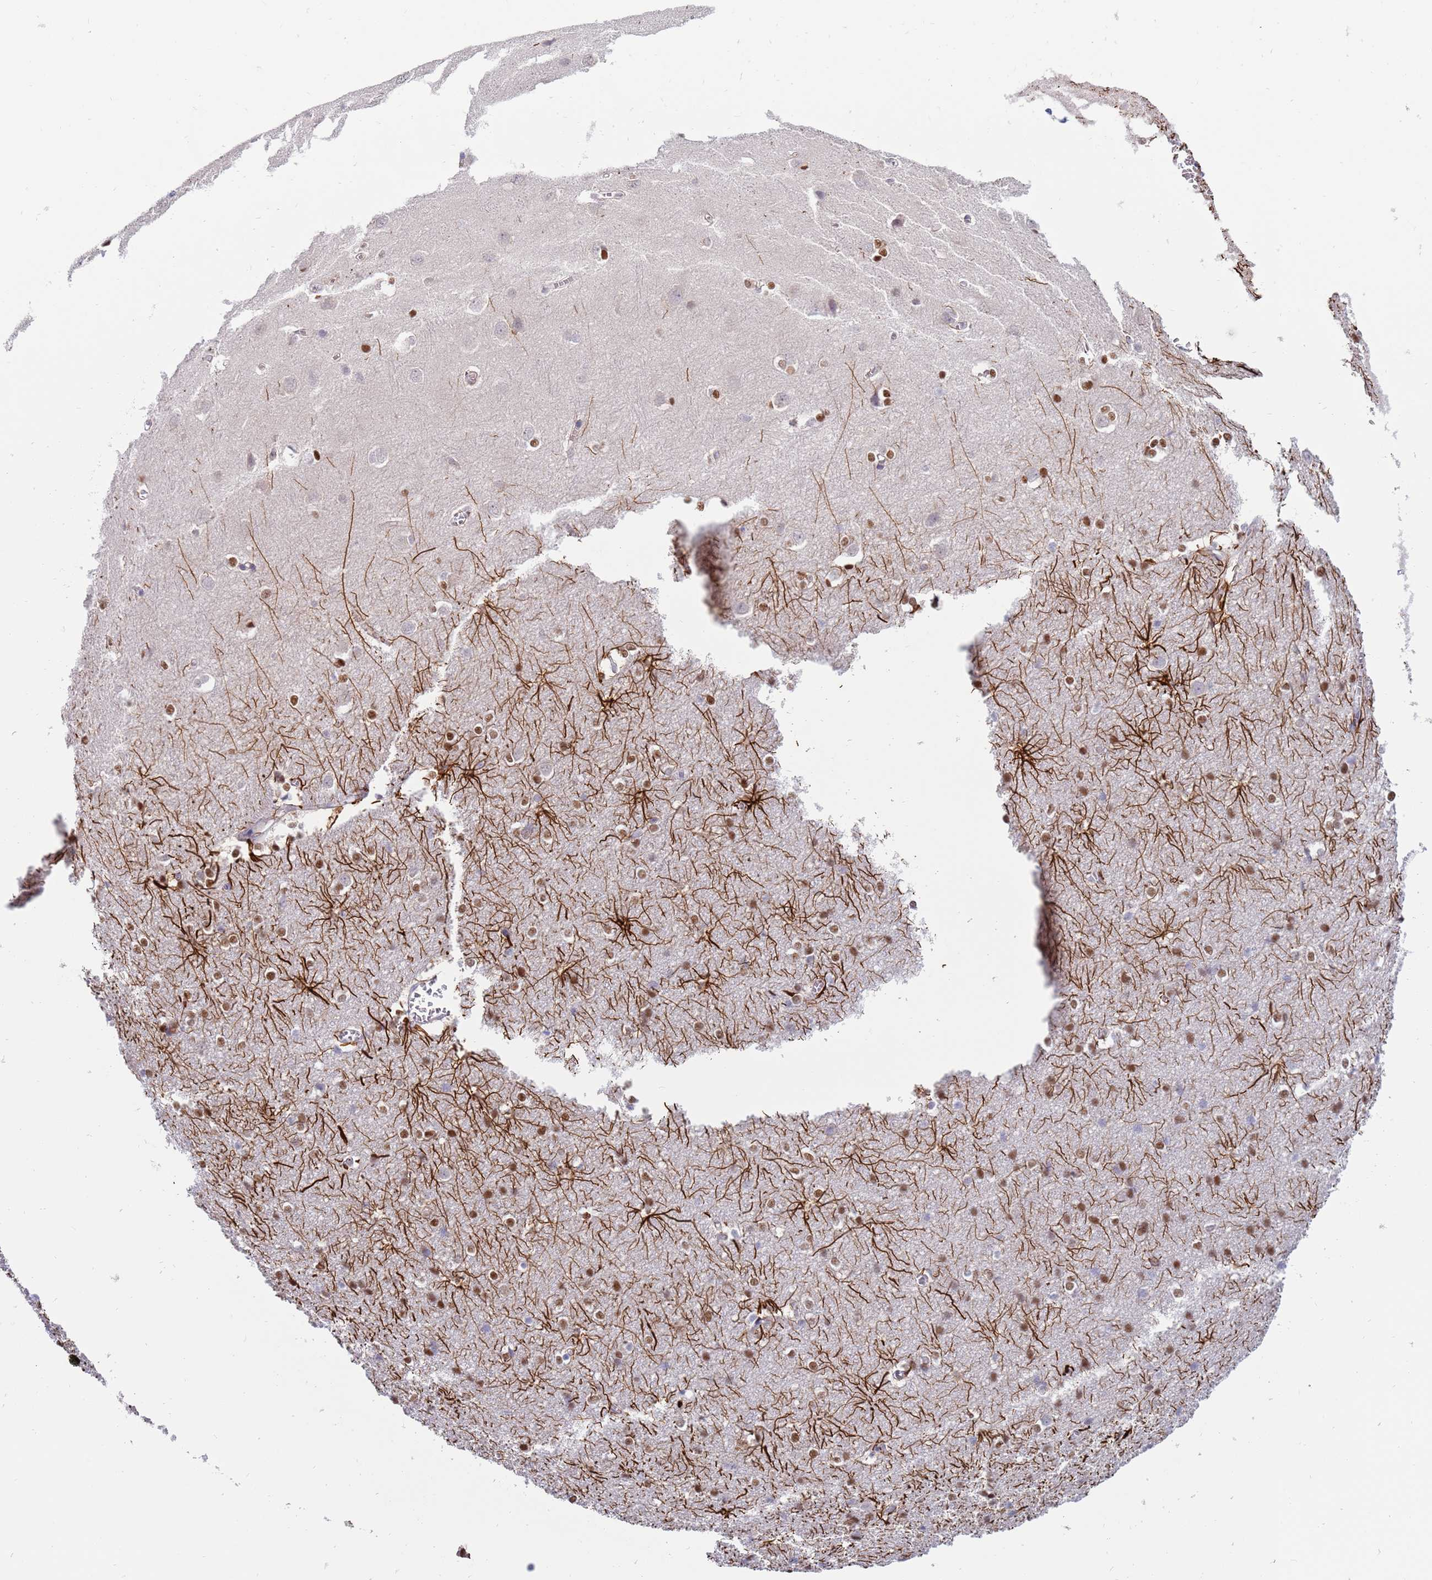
{"staining": {"intensity": "negative", "quantity": "none", "location": "none"}, "tissue": "cerebral cortex", "cell_type": "Endothelial cells", "image_type": "normal", "snomed": [{"axis": "morphology", "description": "Normal tissue, NOS"}, {"axis": "topography", "description": "Cerebral cortex"}], "caption": "Immunohistochemical staining of benign human cerebral cortex shows no significant staining in endothelial cells. Nuclei are stained in blue.", "gene": "STK25", "patient": {"sex": "male", "age": 37}}